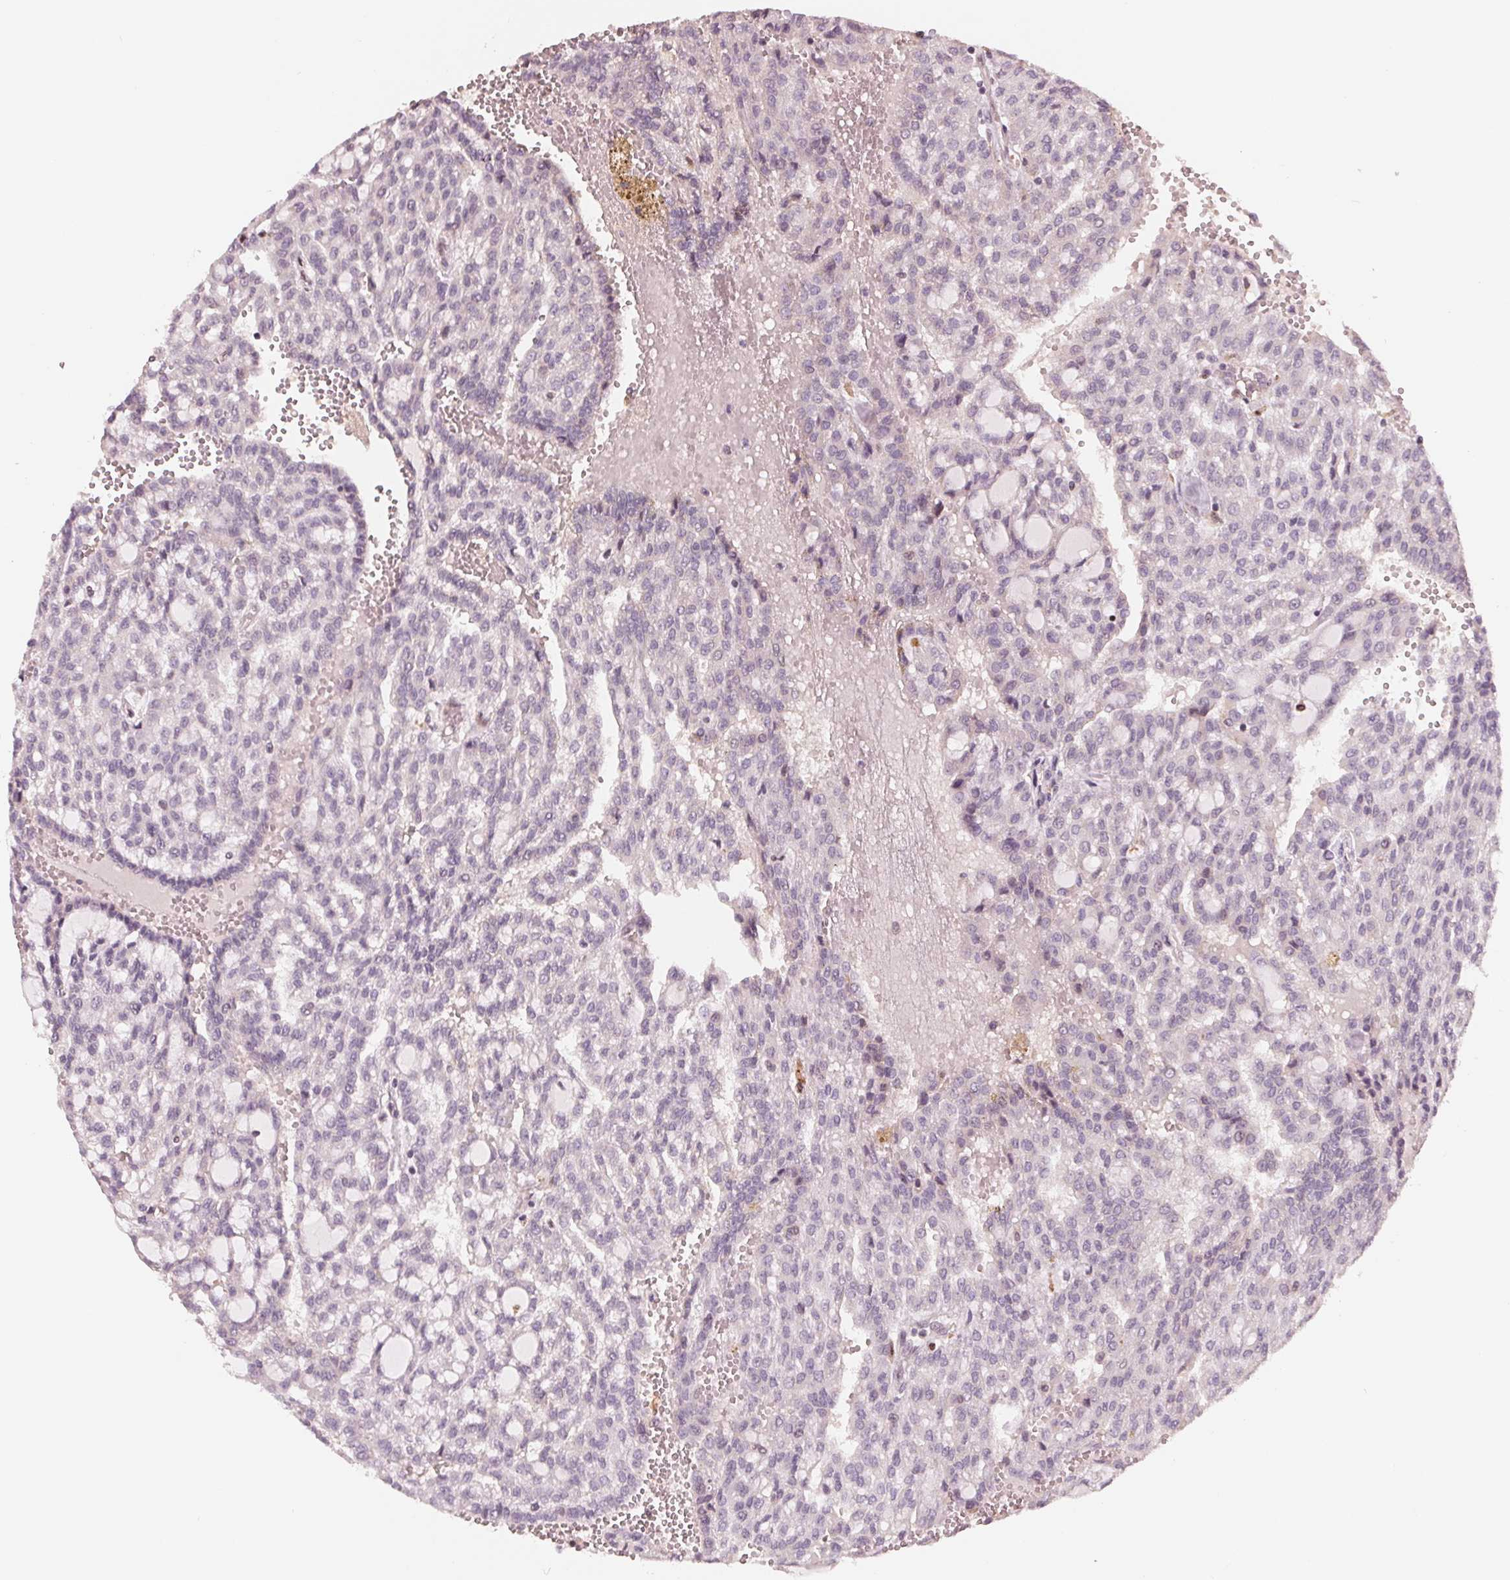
{"staining": {"intensity": "negative", "quantity": "none", "location": "none"}, "tissue": "renal cancer", "cell_type": "Tumor cells", "image_type": "cancer", "snomed": [{"axis": "morphology", "description": "Adenocarcinoma, NOS"}, {"axis": "topography", "description": "Kidney"}], "caption": "Protein analysis of renal cancer displays no significant expression in tumor cells.", "gene": "IL9R", "patient": {"sex": "male", "age": 63}}